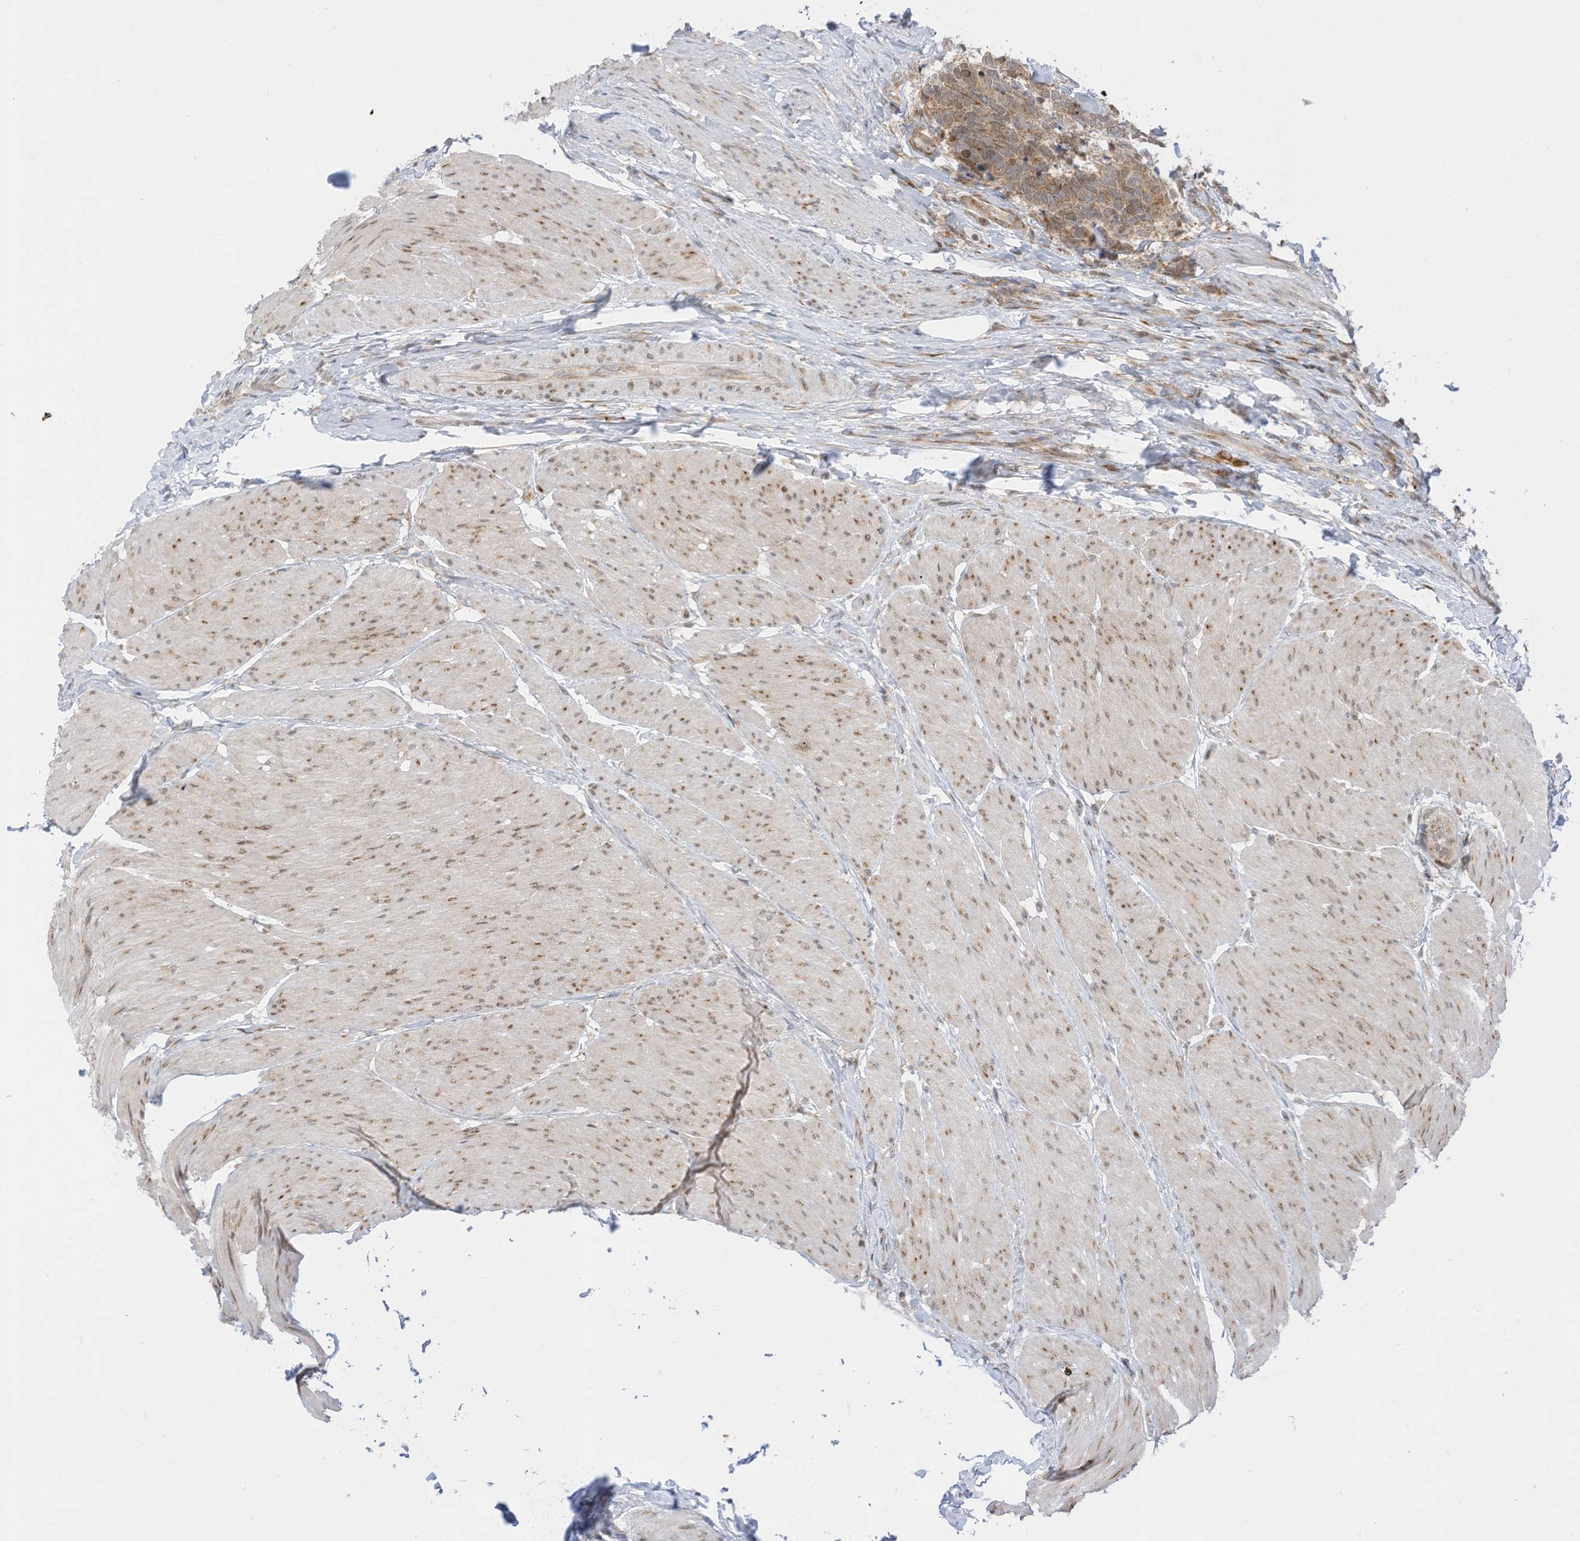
{"staining": {"intensity": "weak", "quantity": ">75%", "location": "cytoplasmic/membranous"}, "tissue": "carcinoid", "cell_type": "Tumor cells", "image_type": "cancer", "snomed": [{"axis": "morphology", "description": "Carcinoma, NOS"}, {"axis": "morphology", "description": "Carcinoid, malignant, NOS"}, {"axis": "topography", "description": "Urinary bladder"}], "caption": "Immunohistochemical staining of carcinoid displays weak cytoplasmic/membranous protein staining in approximately >75% of tumor cells.", "gene": "EDF1", "patient": {"sex": "male", "age": 57}}